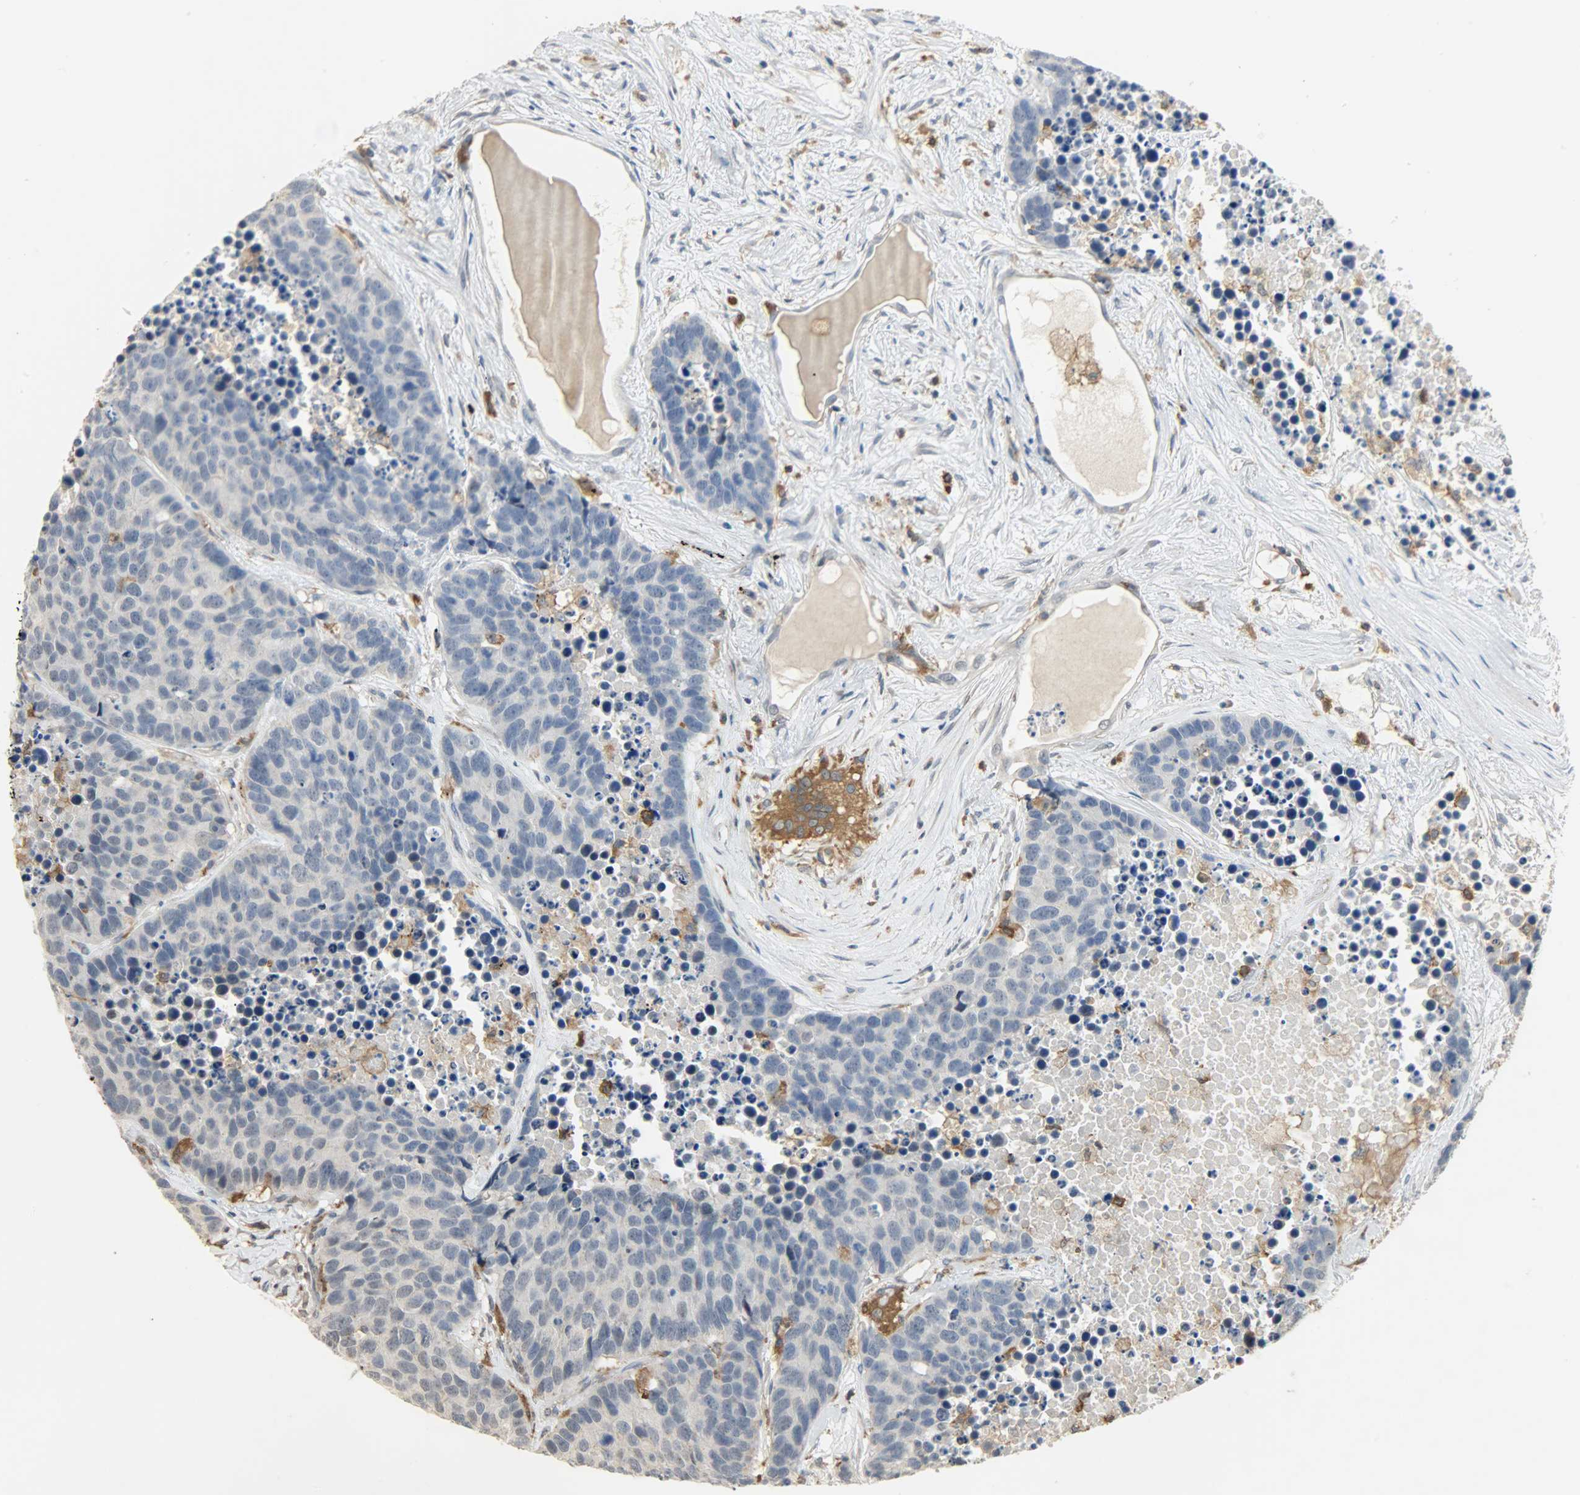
{"staining": {"intensity": "negative", "quantity": "none", "location": "none"}, "tissue": "carcinoid", "cell_type": "Tumor cells", "image_type": "cancer", "snomed": [{"axis": "morphology", "description": "Carcinoid, malignant, NOS"}, {"axis": "topography", "description": "Lung"}], "caption": "A high-resolution image shows immunohistochemistry staining of carcinoid, which reveals no significant positivity in tumor cells.", "gene": "SKAP2", "patient": {"sex": "male", "age": 60}}